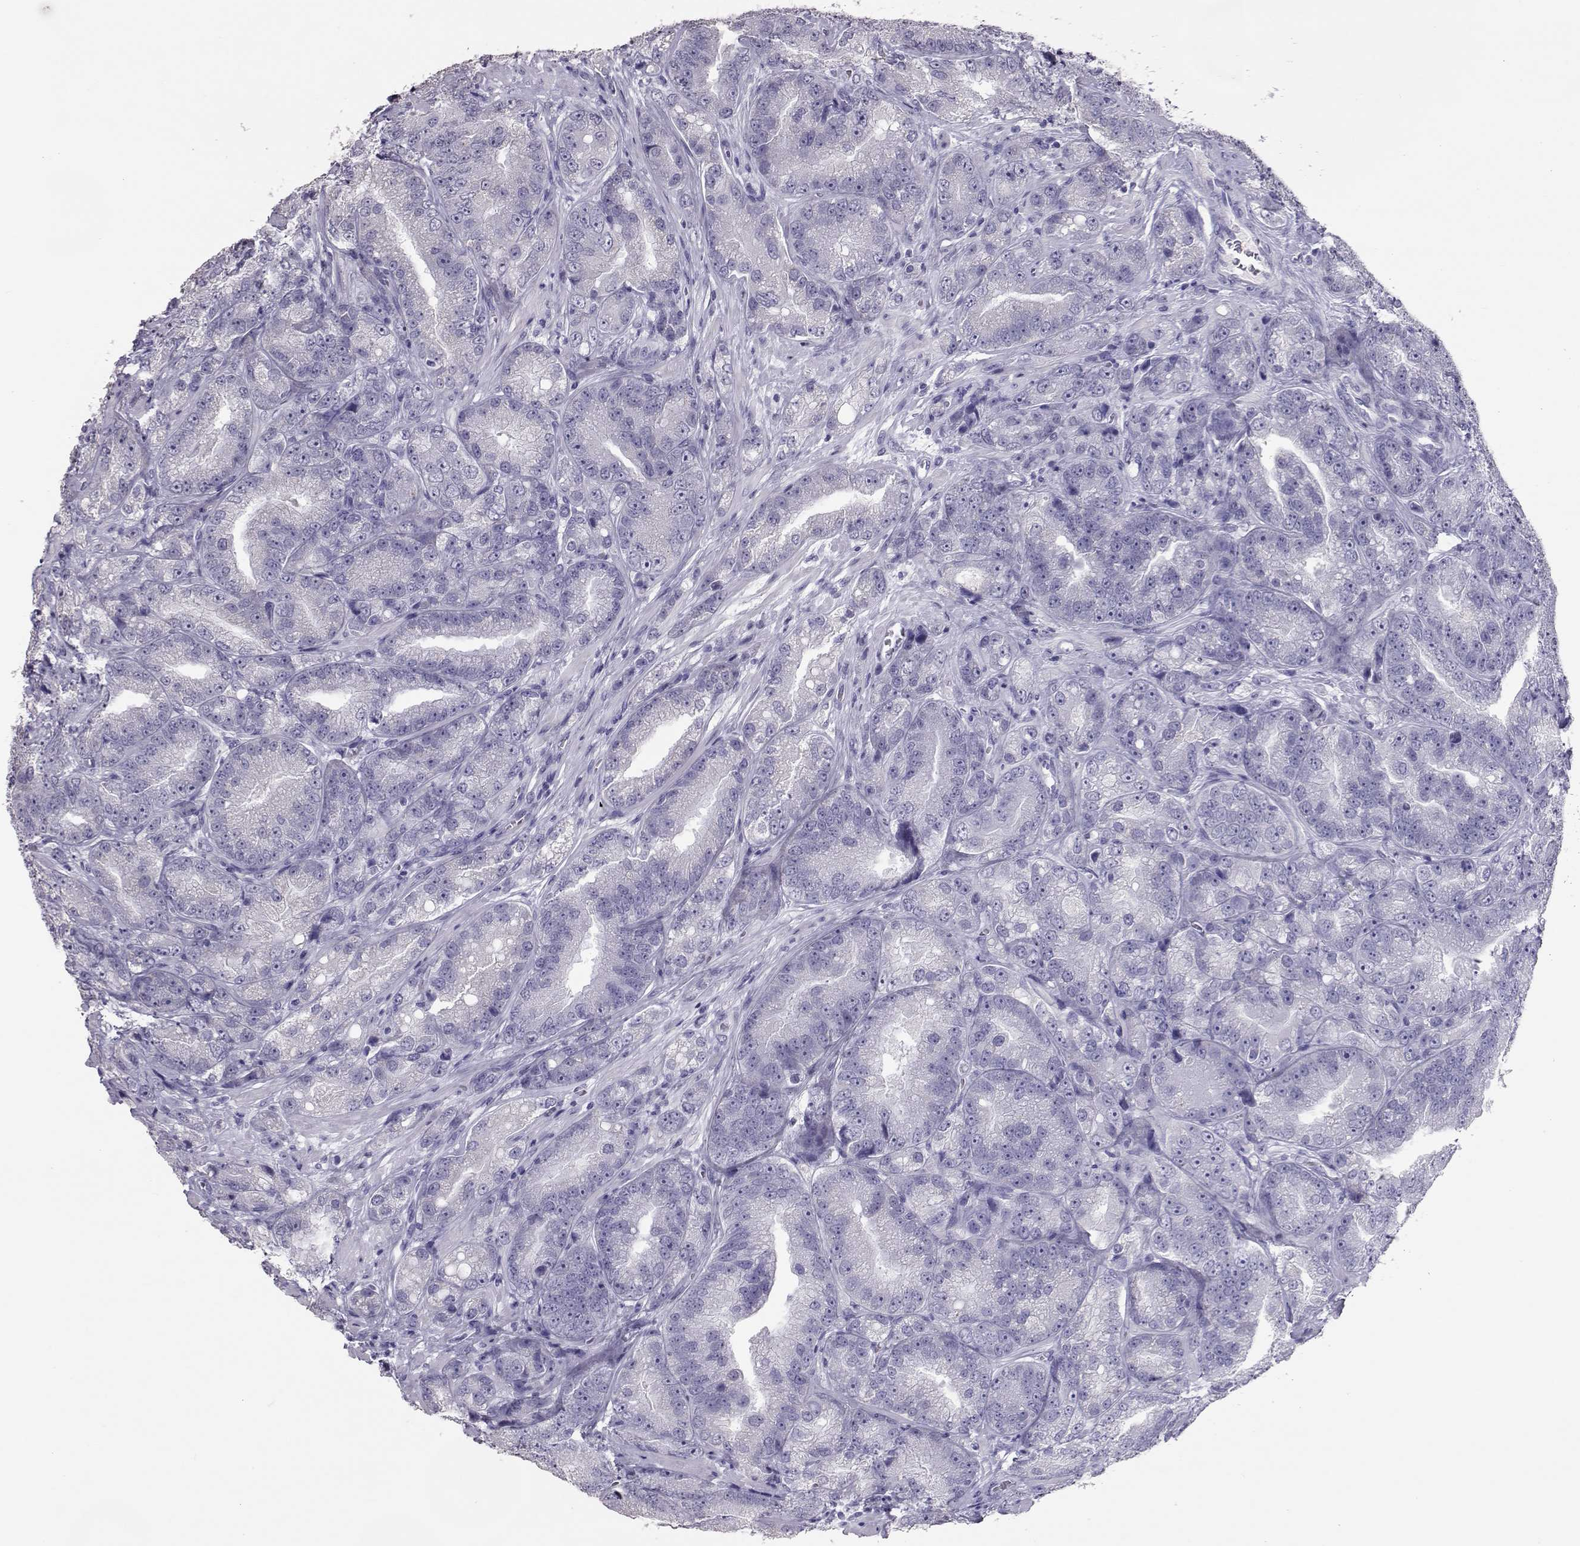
{"staining": {"intensity": "negative", "quantity": "none", "location": "none"}, "tissue": "prostate cancer", "cell_type": "Tumor cells", "image_type": "cancer", "snomed": [{"axis": "morphology", "description": "Adenocarcinoma, NOS"}, {"axis": "topography", "description": "Prostate"}], "caption": "IHC of prostate adenocarcinoma shows no positivity in tumor cells.", "gene": "PMCH", "patient": {"sex": "male", "age": 63}}